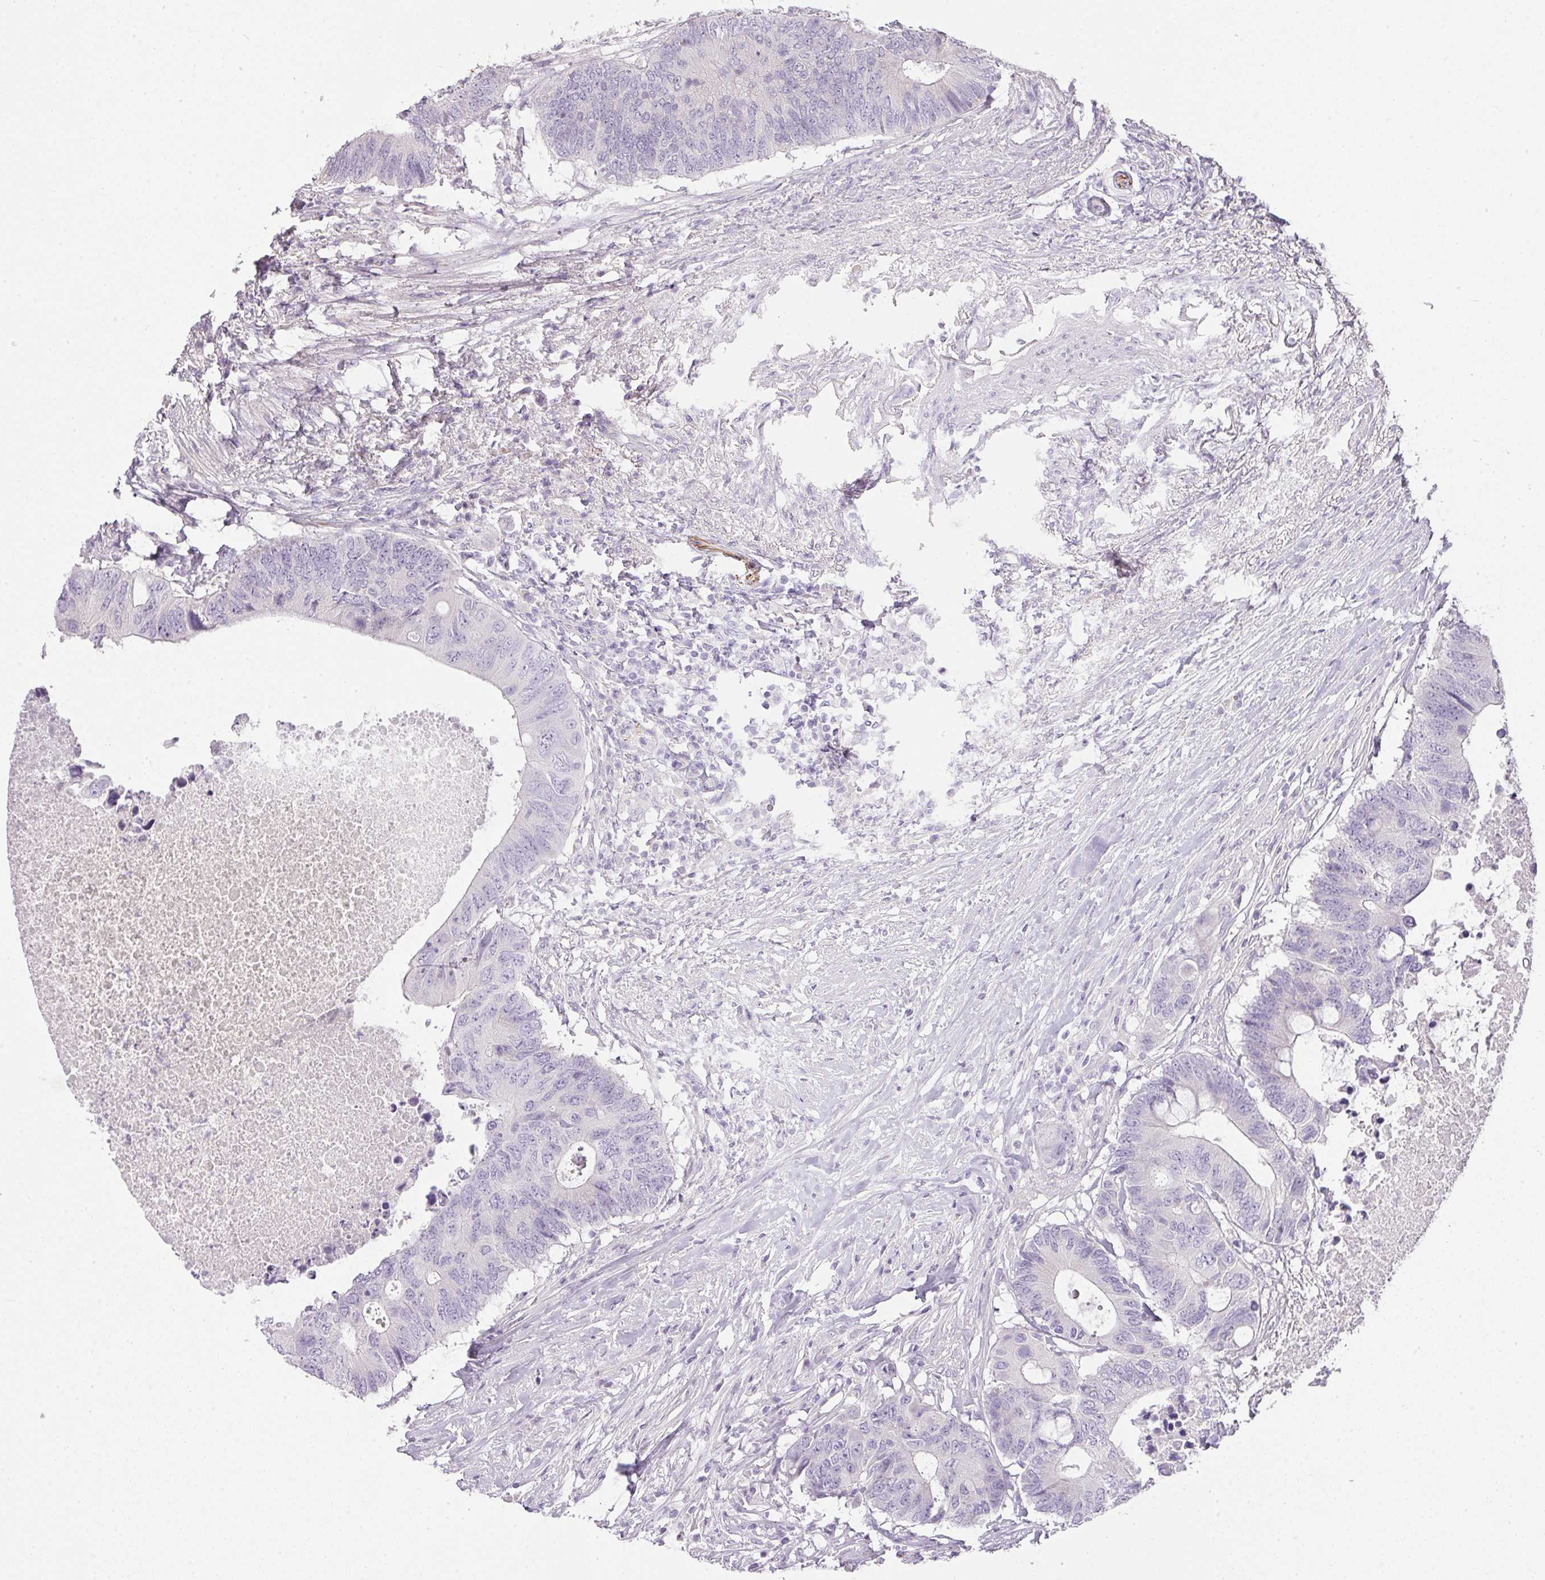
{"staining": {"intensity": "negative", "quantity": "none", "location": "none"}, "tissue": "colorectal cancer", "cell_type": "Tumor cells", "image_type": "cancer", "snomed": [{"axis": "morphology", "description": "Adenocarcinoma, NOS"}, {"axis": "topography", "description": "Colon"}], "caption": "This is an immunohistochemistry photomicrograph of colorectal cancer (adenocarcinoma). There is no positivity in tumor cells.", "gene": "RAX2", "patient": {"sex": "male", "age": 71}}